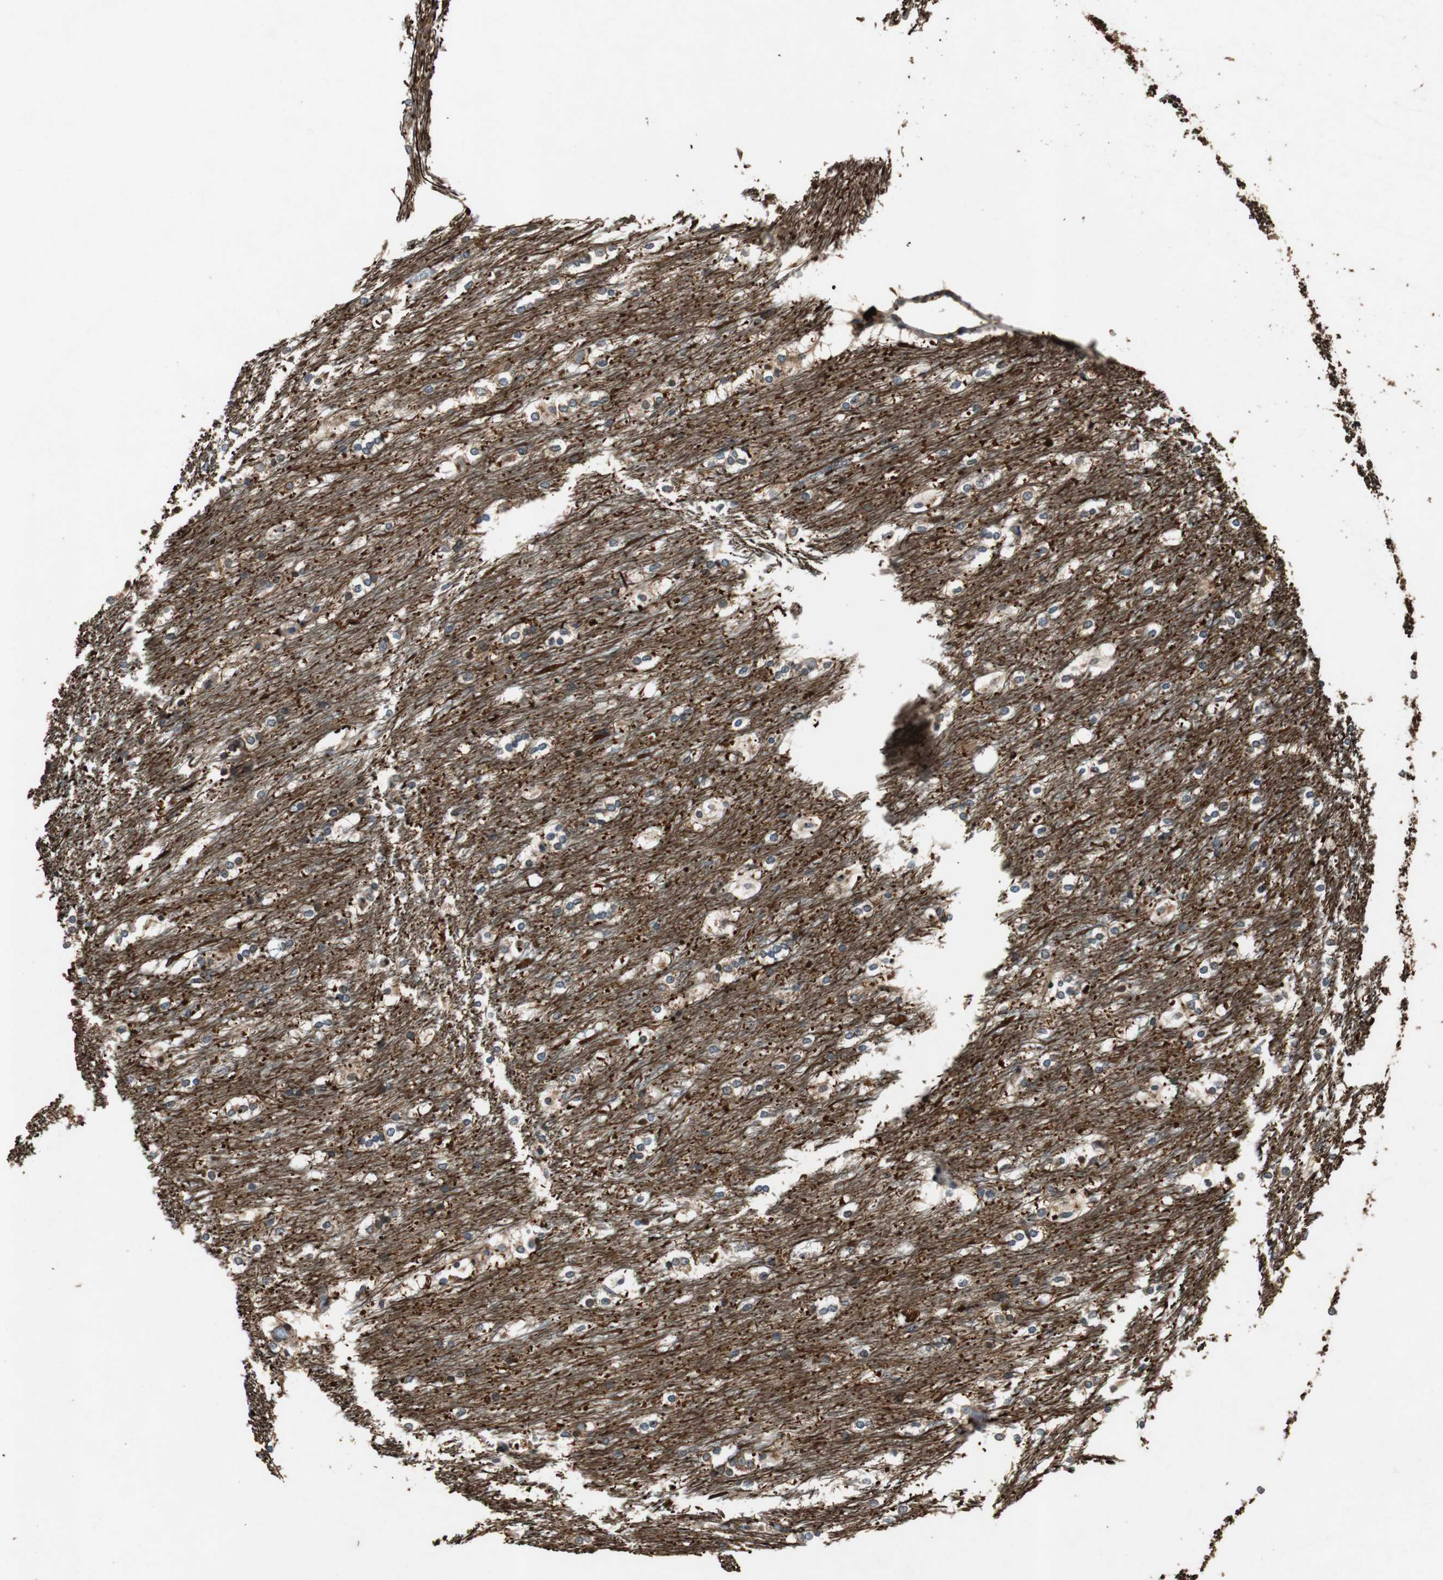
{"staining": {"intensity": "negative", "quantity": "none", "location": "none"}, "tissue": "caudate", "cell_type": "Glial cells", "image_type": "normal", "snomed": [{"axis": "morphology", "description": "Normal tissue, NOS"}, {"axis": "topography", "description": "Lateral ventricle wall"}], "caption": "Immunohistochemistry (IHC) histopathology image of benign human caudate stained for a protein (brown), which displays no staining in glial cells. (Brightfield microscopy of DAB immunohistochemistry (IHC) at high magnification).", "gene": "TUBA4A", "patient": {"sex": "female", "age": 19}}